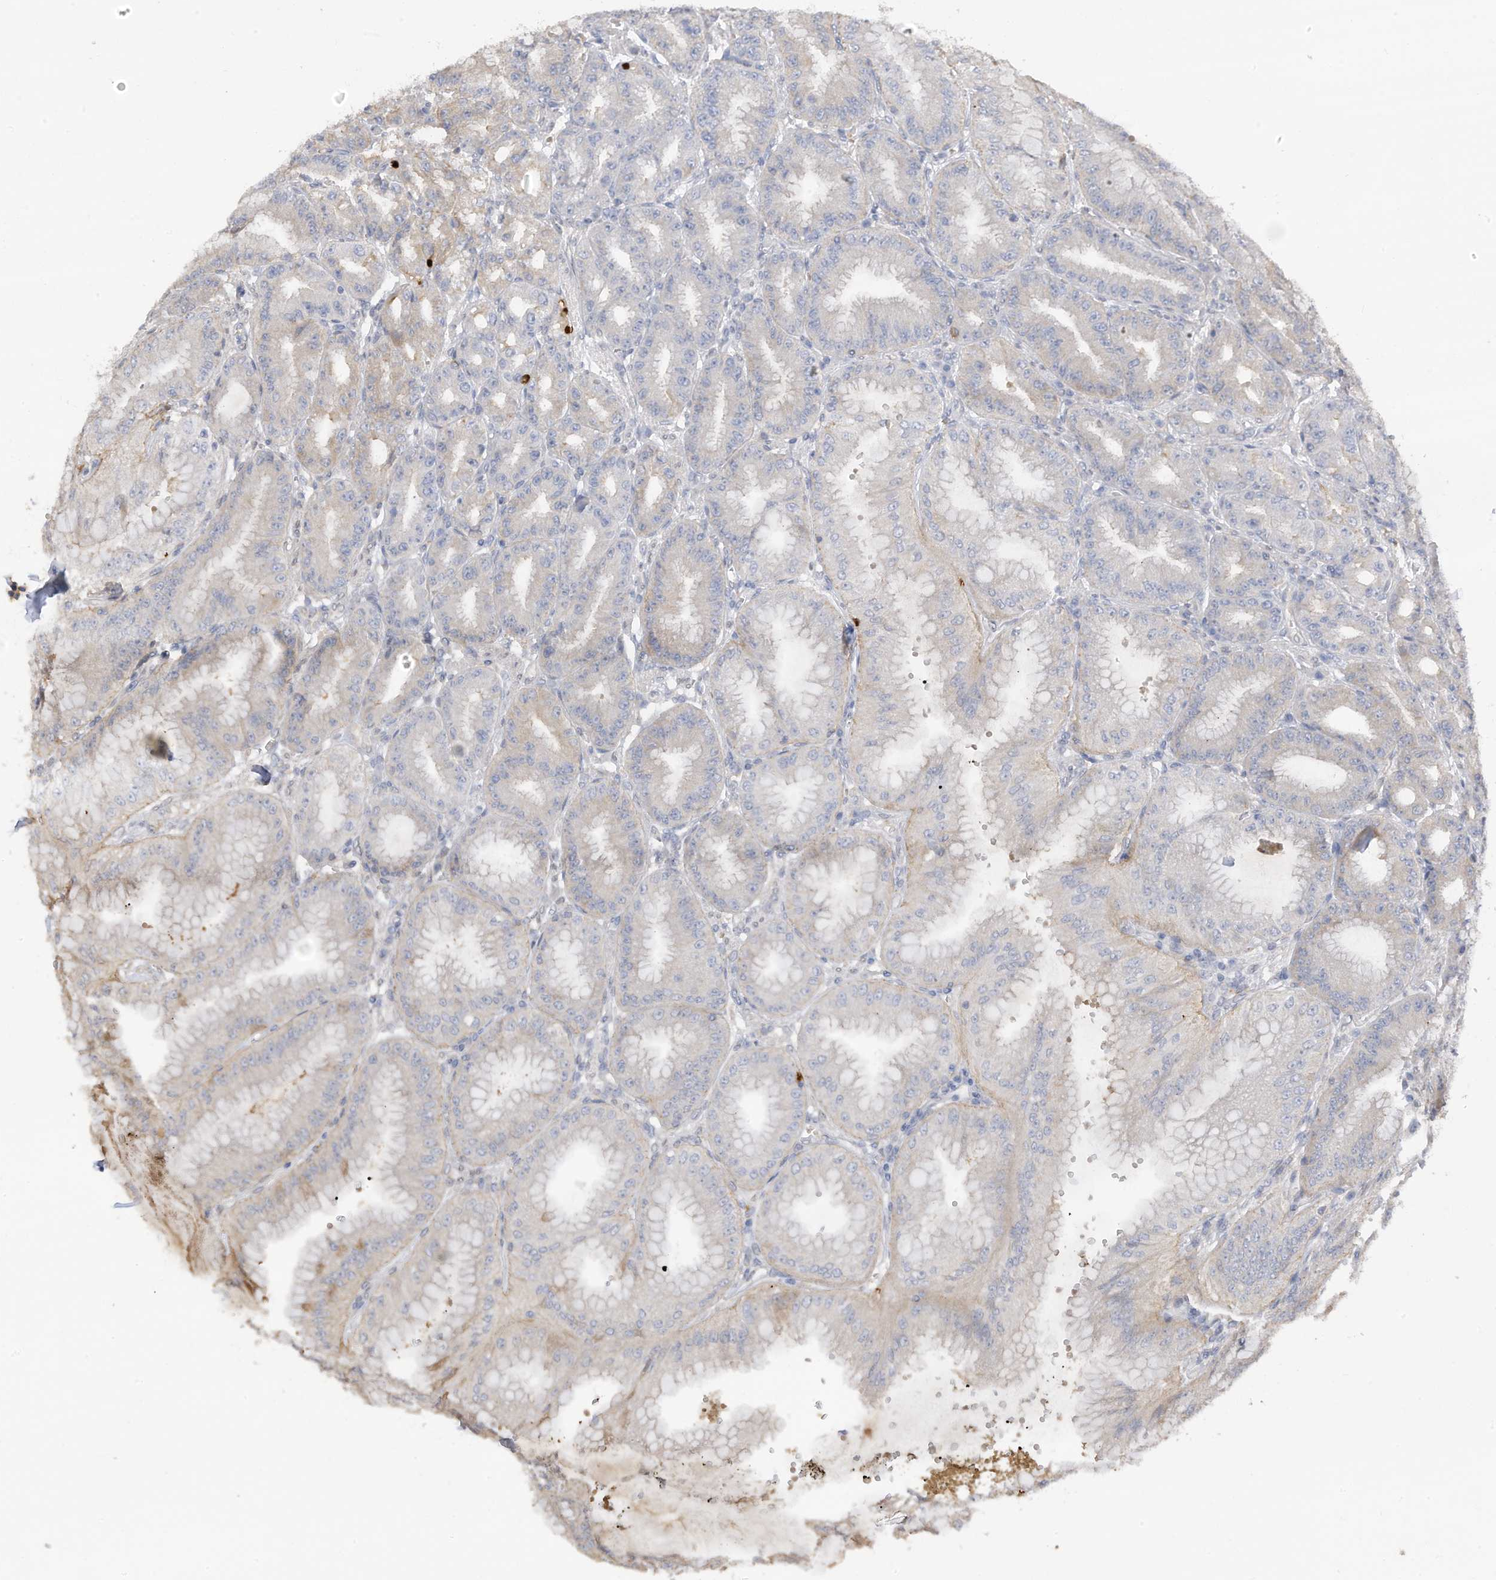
{"staining": {"intensity": "weak", "quantity": "<25%", "location": "cytoplasmic/membranous"}, "tissue": "stomach", "cell_type": "Glandular cells", "image_type": "normal", "snomed": [{"axis": "morphology", "description": "Normal tissue, NOS"}, {"axis": "topography", "description": "Stomach, lower"}], "caption": "A histopathology image of human stomach is negative for staining in glandular cells. (DAB IHC, high magnification).", "gene": "REC8", "patient": {"sex": "male", "age": 71}}